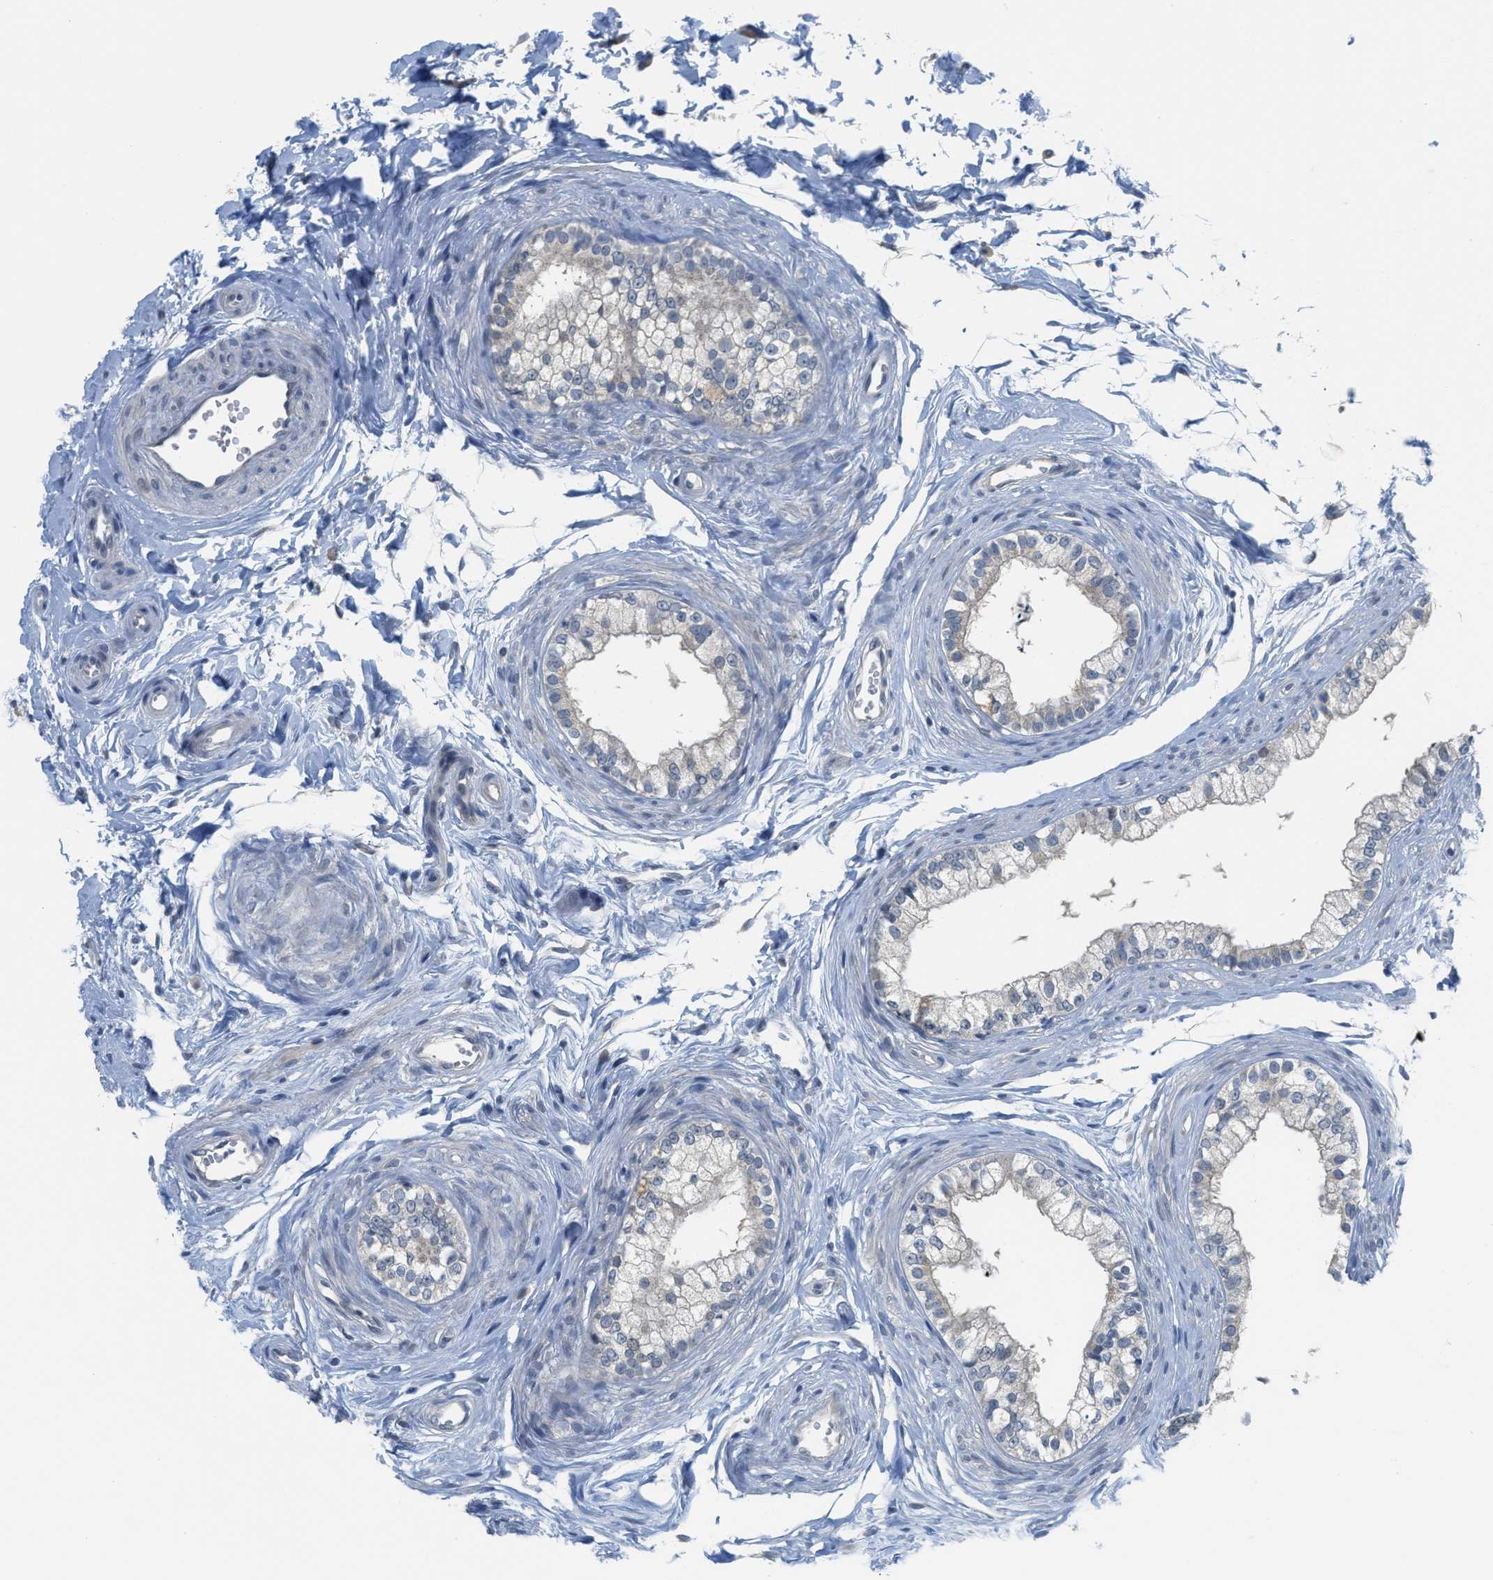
{"staining": {"intensity": "negative", "quantity": "none", "location": "none"}, "tissue": "epididymis", "cell_type": "Glandular cells", "image_type": "normal", "snomed": [{"axis": "morphology", "description": "Normal tissue, NOS"}, {"axis": "topography", "description": "Epididymis"}], "caption": "Unremarkable epididymis was stained to show a protein in brown. There is no significant expression in glandular cells. The staining was performed using DAB to visualize the protein expression in brown, while the nuclei were stained in blue with hematoxylin (Magnification: 20x).", "gene": "TNFAIP1", "patient": {"sex": "male", "age": 56}}